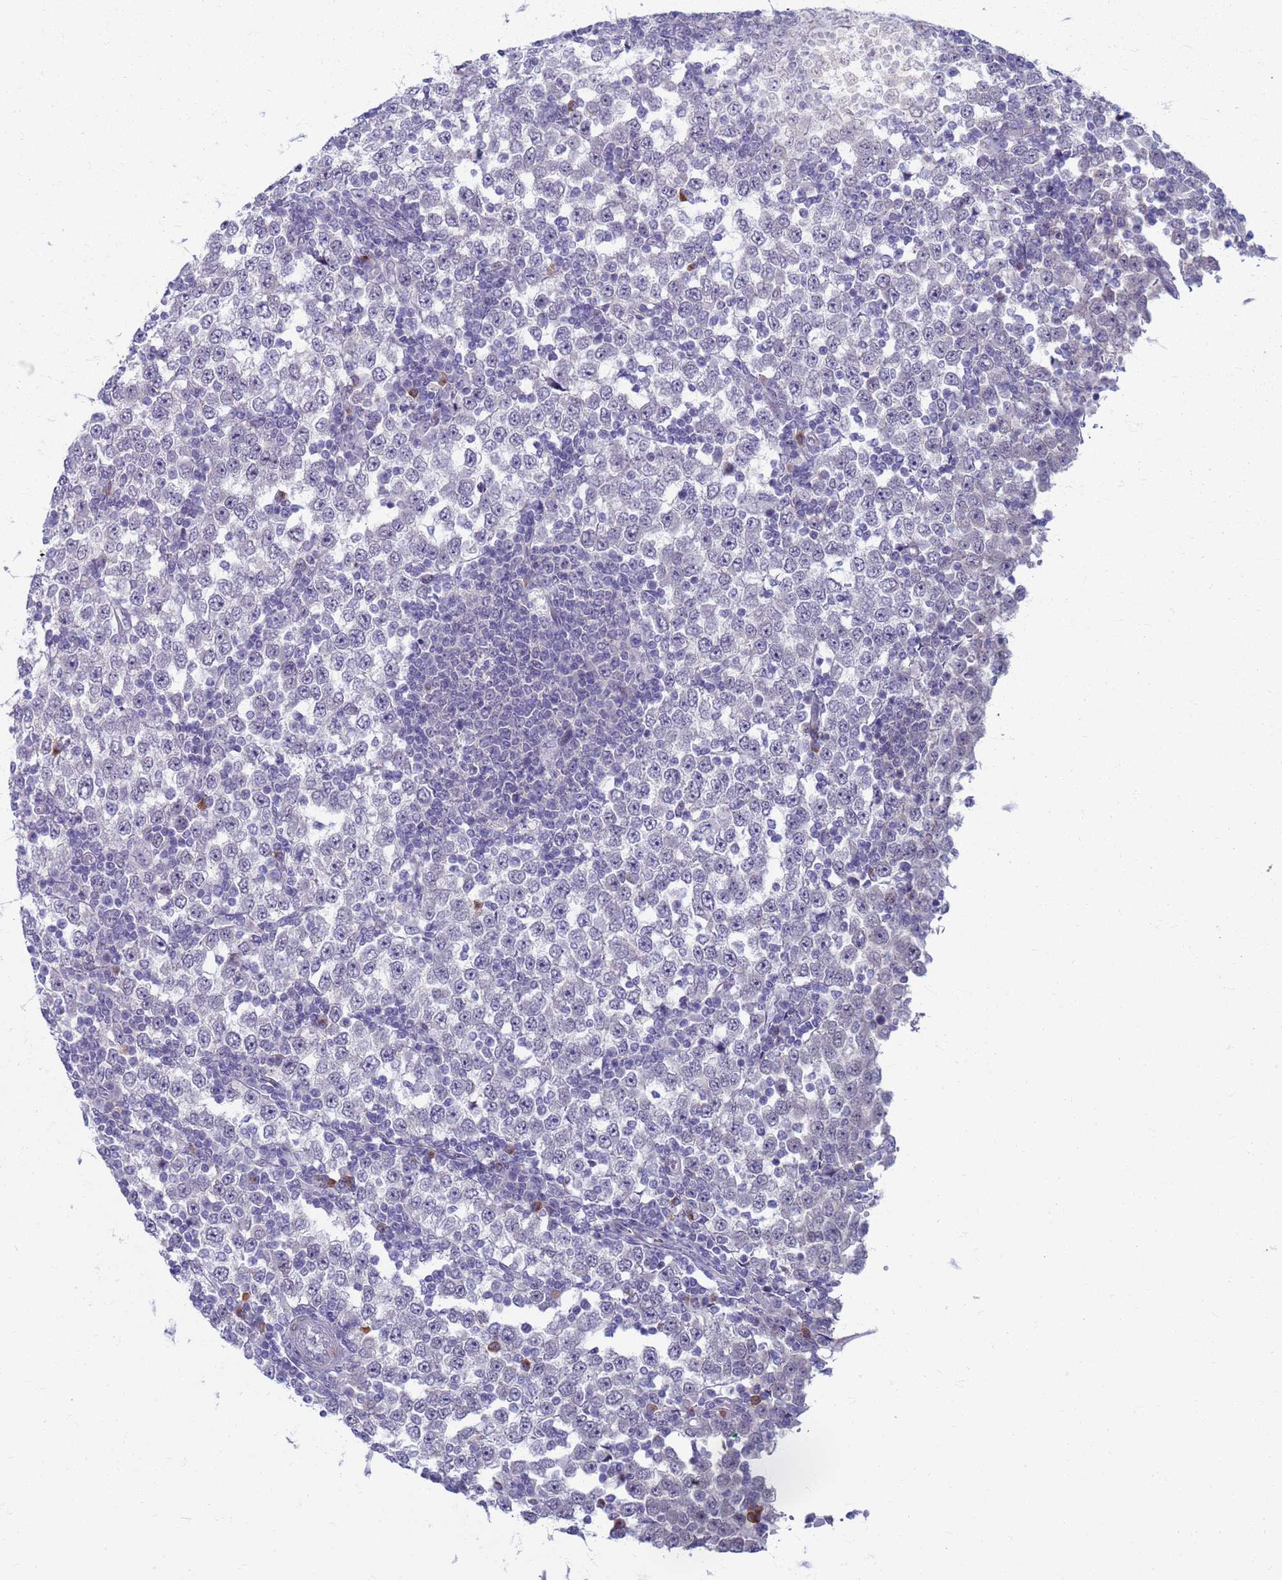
{"staining": {"intensity": "negative", "quantity": "none", "location": "none"}, "tissue": "testis cancer", "cell_type": "Tumor cells", "image_type": "cancer", "snomed": [{"axis": "morphology", "description": "Seminoma, NOS"}, {"axis": "topography", "description": "Testis"}], "caption": "Immunohistochemical staining of human testis cancer shows no significant staining in tumor cells.", "gene": "CLCA2", "patient": {"sex": "male", "age": 65}}